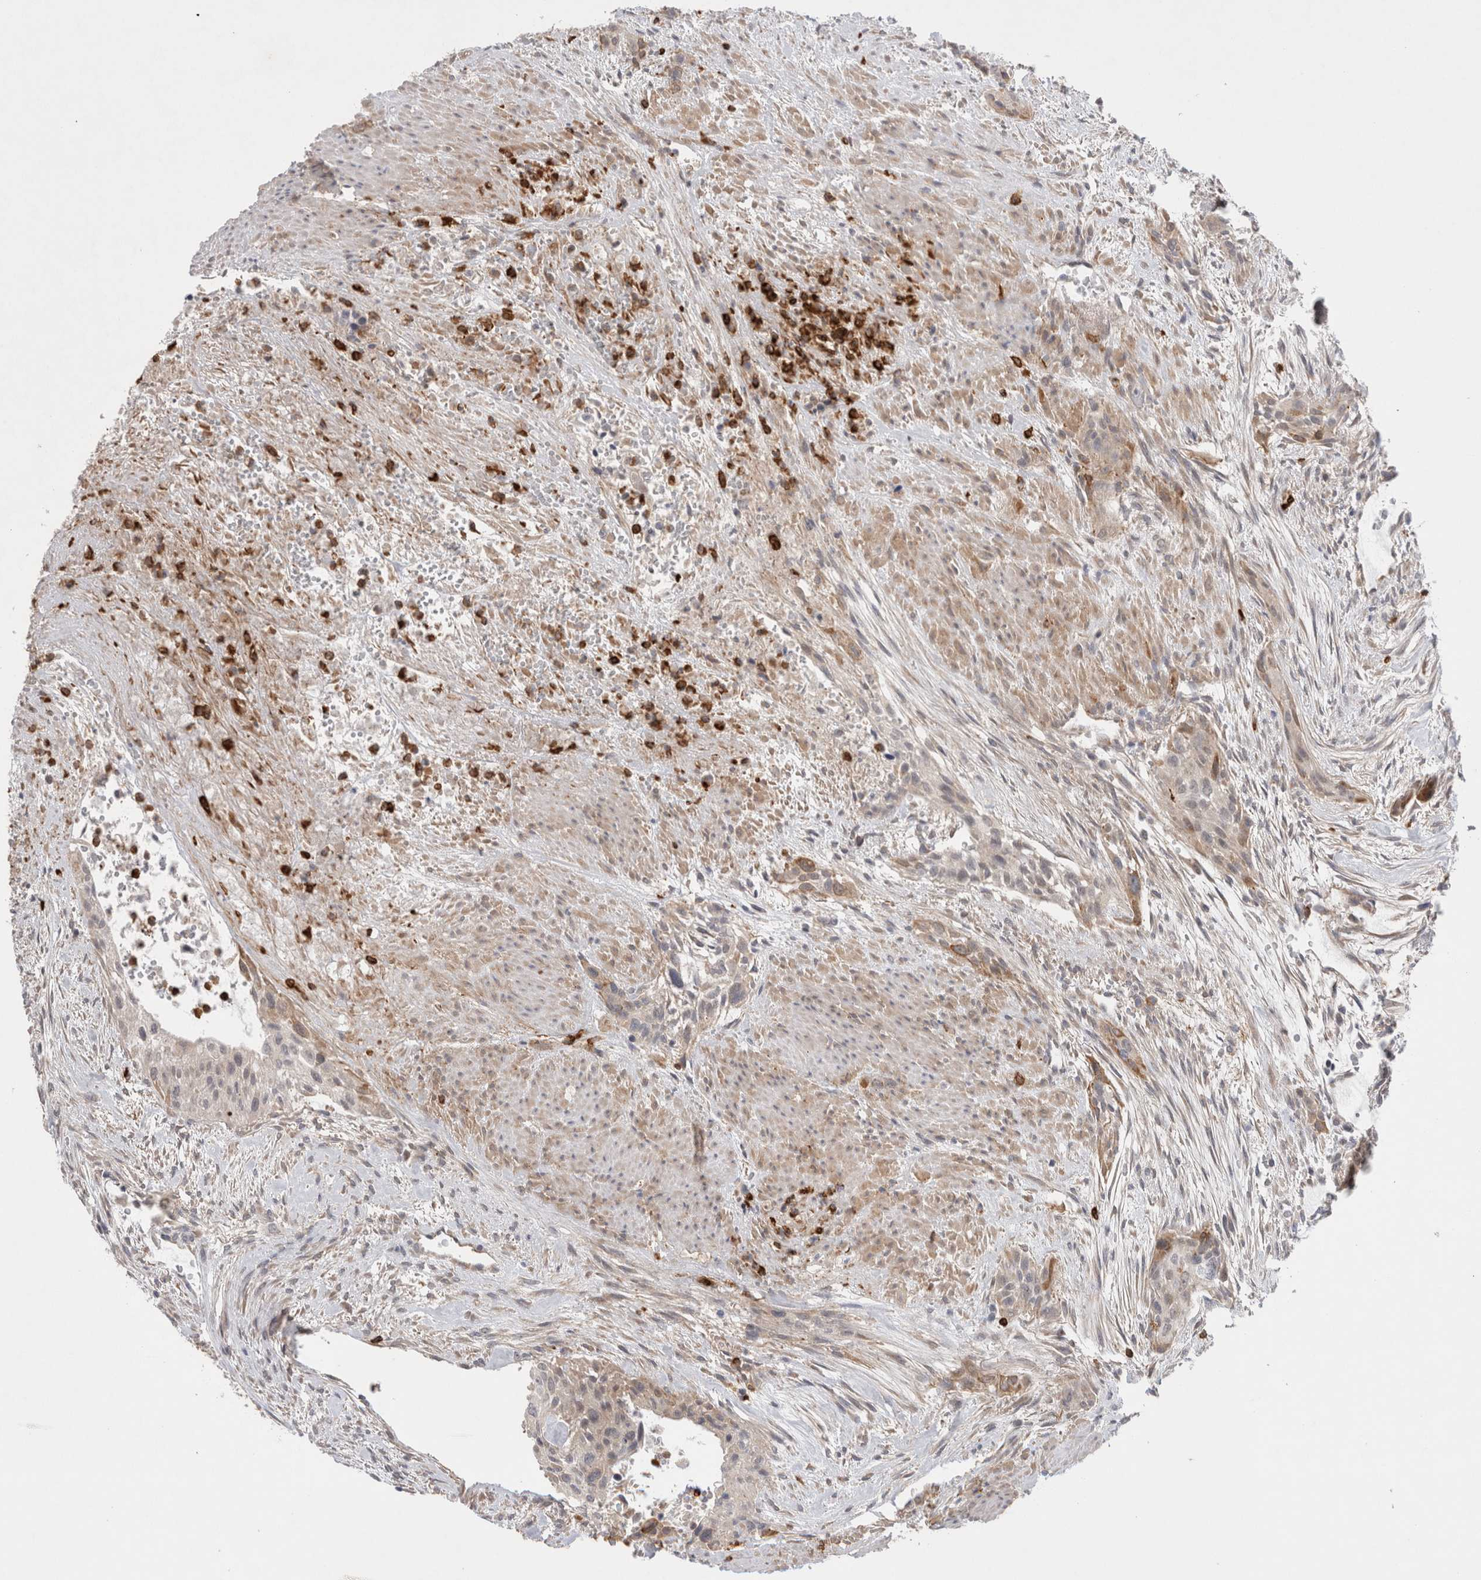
{"staining": {"intensity": "negative", "quantity": "none", "location": "none"}, "tissue": "urothelial cancer", "cell_type": "Tumor cells", "image_type": "cancer", "snomed": [{"axis": "morphology", "description": "Urothelial carcinoma, High grade"}, {"axis": "topography", "description": "Urinary bladder"}], "caption": "A photomicrograph of urothelial cancer stained for a protein displays no brown staining in tumor cells. (DAB (3,3'-diaminobenzidine) IHC visualized using brightfield microscopy, high magnification).", "gene": "GSDMB", "patient": {"sex": "male", "age": 35}}